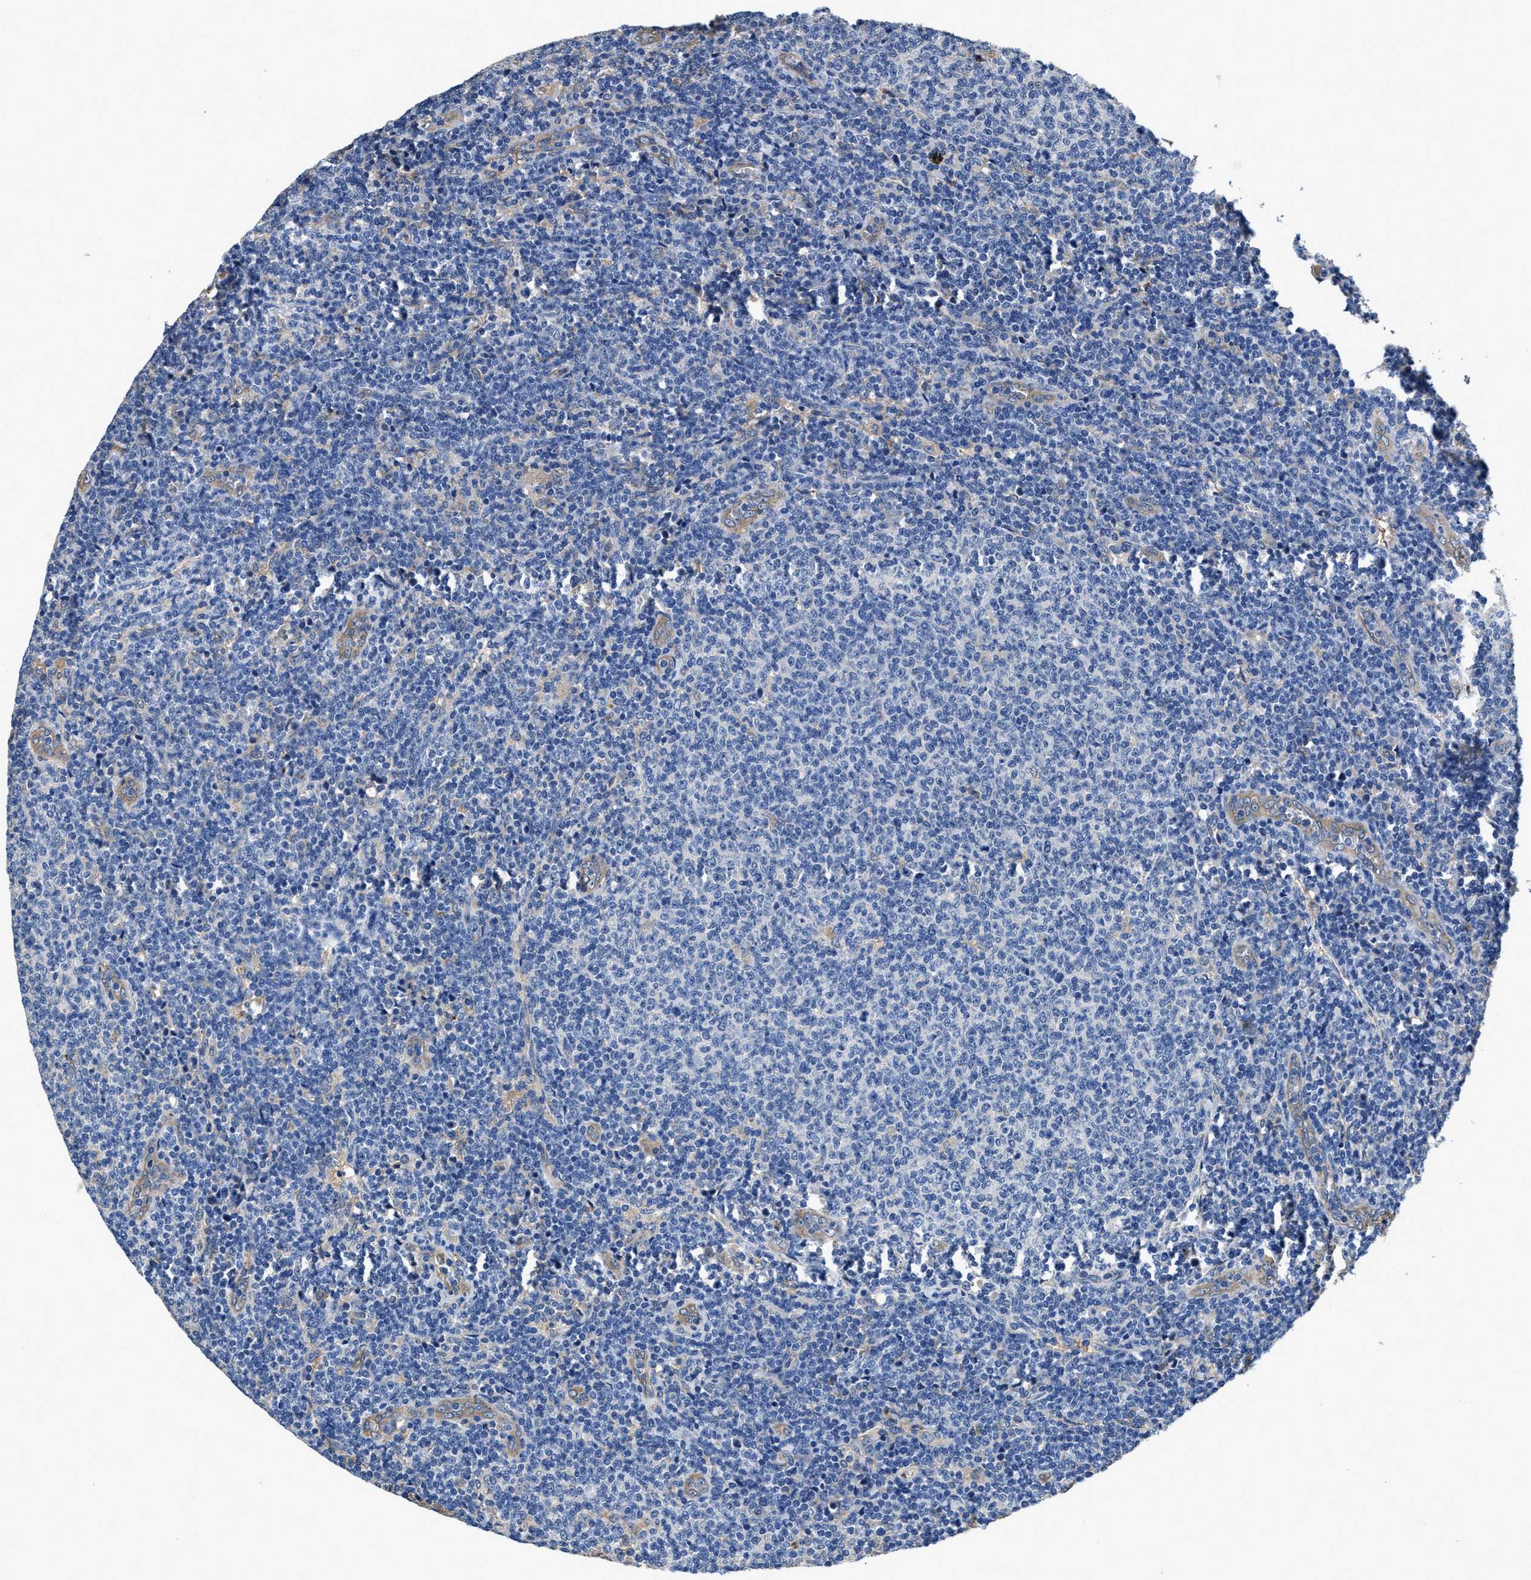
{"staining": {"intensity": "negative", "quantity": "none", "location": "none"}, "tissue": "lymphoma", "cell_type": "Tumor cells", "image_type": "cancer", "snomed": [{"axis": "morphology", "description": "Malignant lymphoma, non-Hodgkin's type, Low grade"}, {"axis": "topography", "description": "Lymph node"}], "caption": "A micrograph of human lymphoma is negative for staining in tumor cells. (Immunohistochemistry, brightfield microscopy, high magnification).", "gene": "PEG10", "patient": {"sex": "male", "age": 66}}